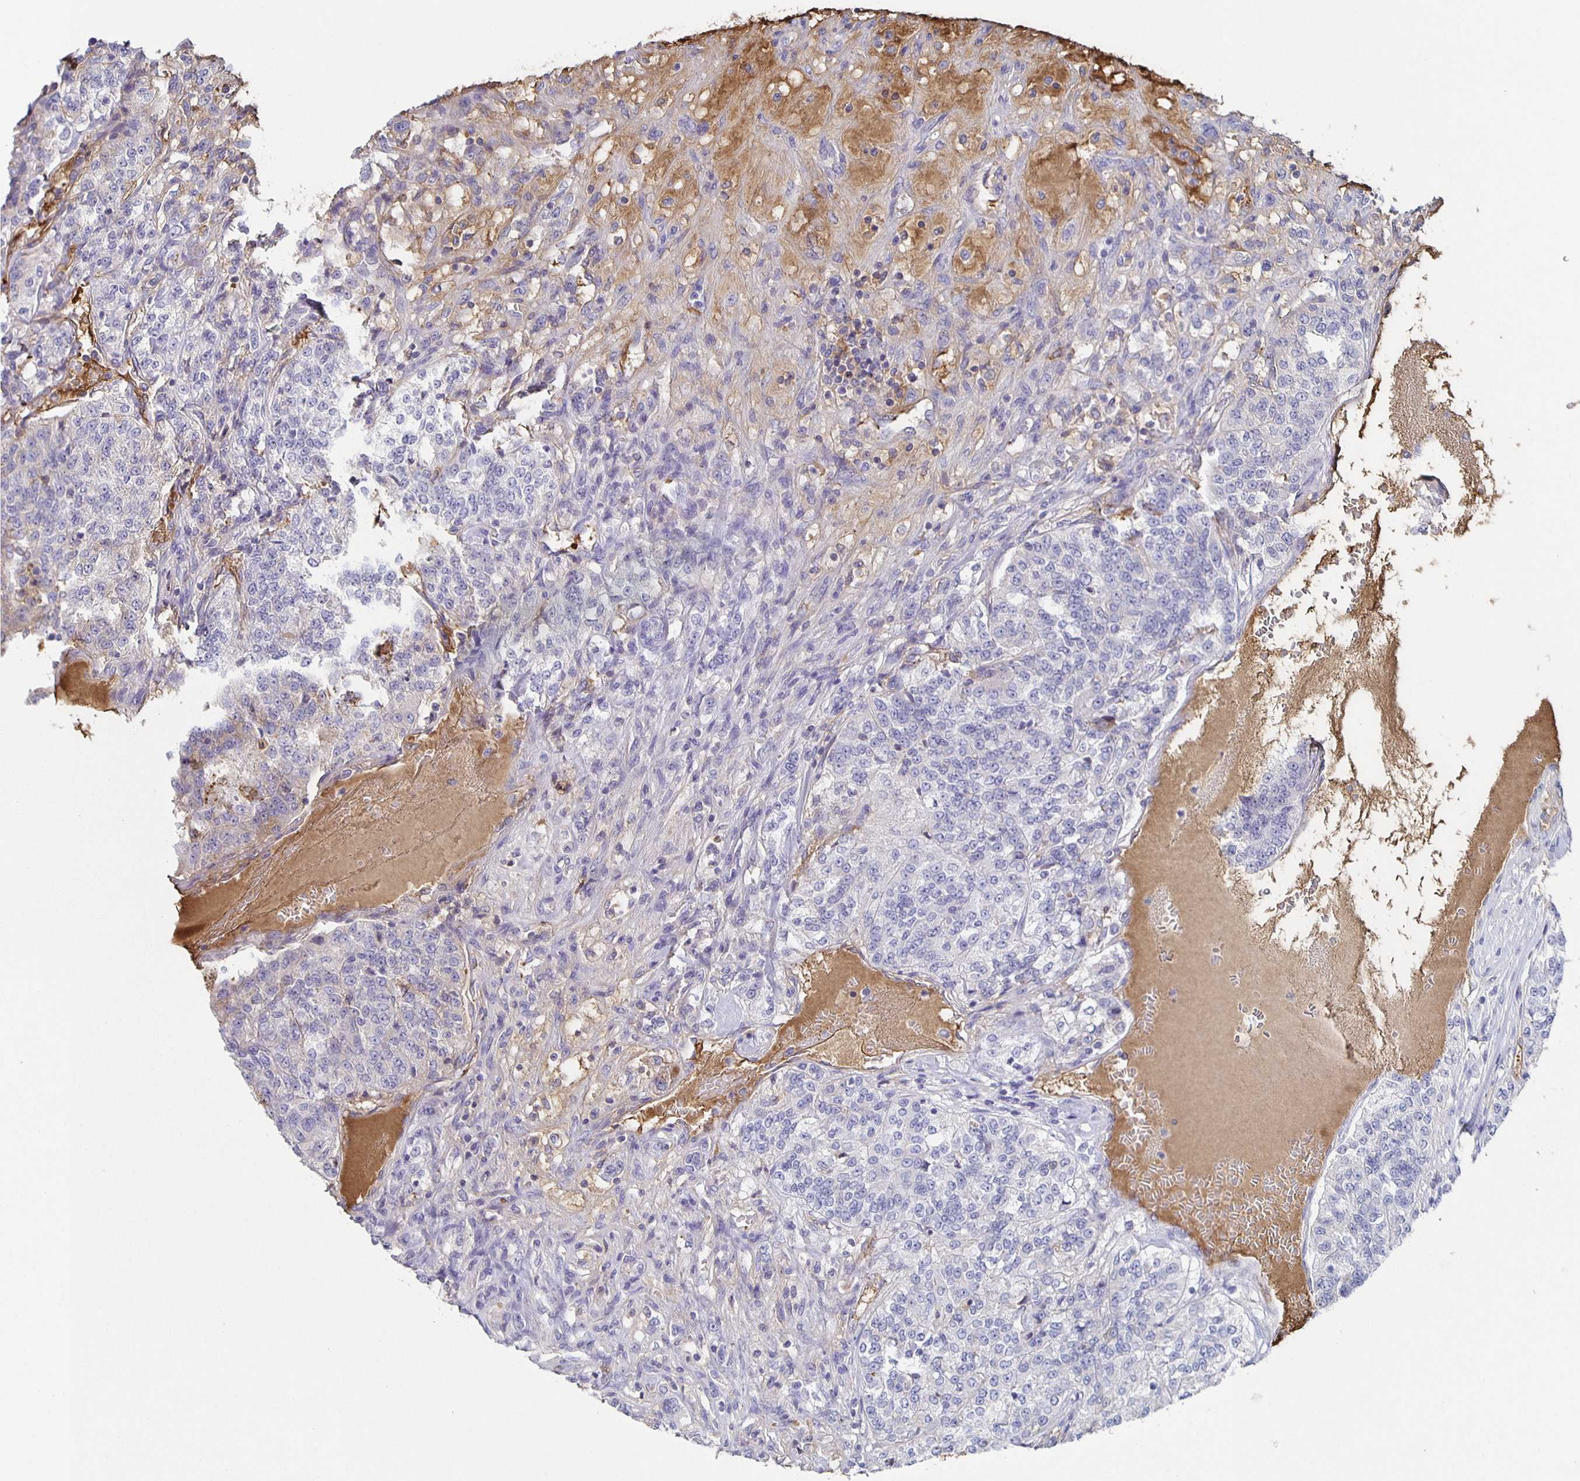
{"staining": {"intensity": "negative", "quantity": "none", "location": "none"}, "tissue": "renal cancer", "cell_type": "Tumor cells", "image_type": "cancer", "snomed": [{"axis": "morphology", "description": "Adenocarcinoma, NOS"}, {"axis": "topography", "description": "Kidney"}], "caption": "Photomicrograph shows no significant protein staining in tumor cells of renal cancer.", "gene": "FGA", "patient": {"sex": "female", "age": 63}}